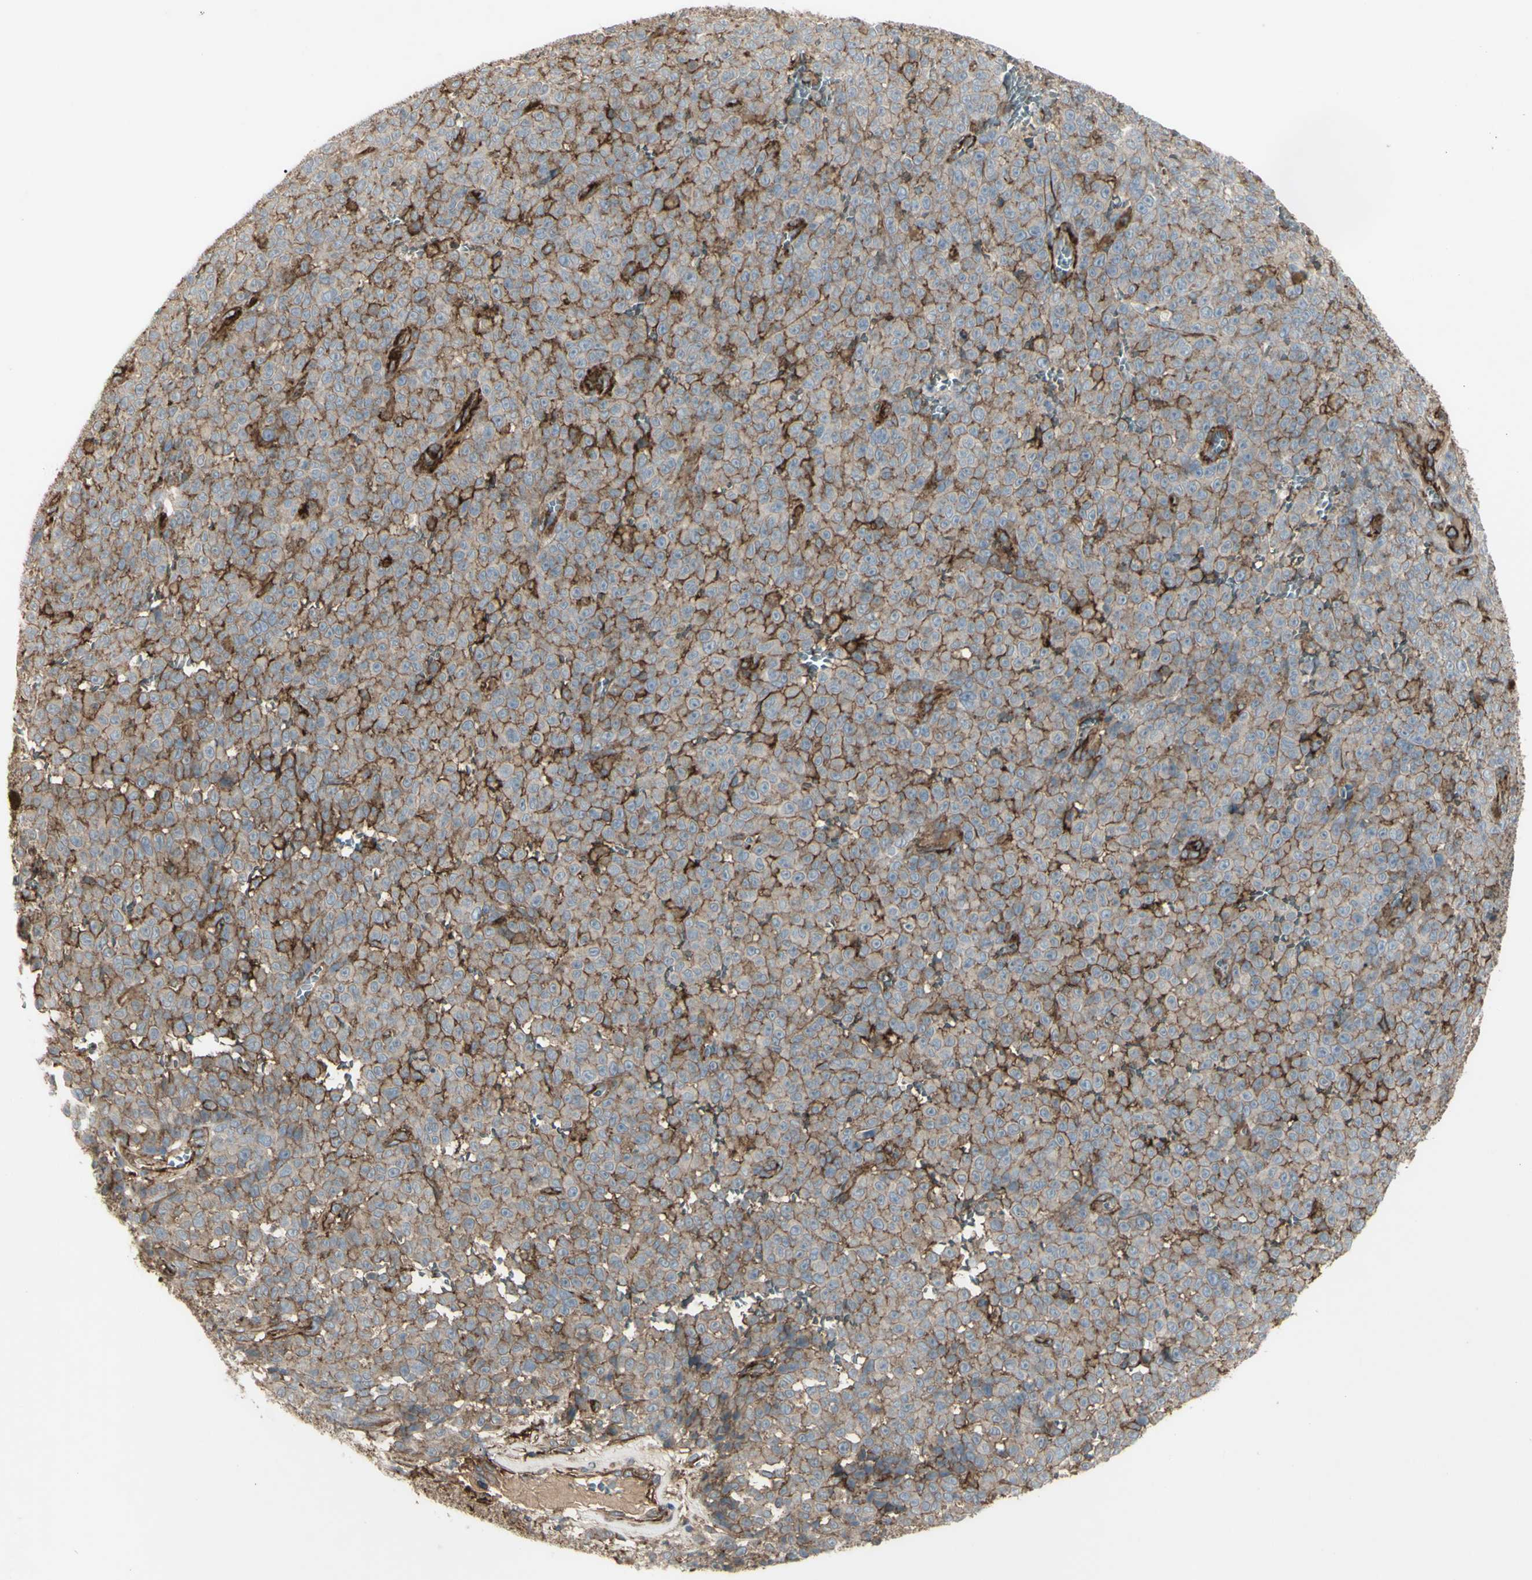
{"staining": {"intensity": "moderate", "quantity": ">75%", "location": "cytoplasmic/membranous"}, "tissue": "melanoma", "cell_type": "Tumor cells", "image_type": "cancer", "snomed": [{"axis": "morphology", "description": "Malignant melanoma, NOS"}, {"axis": "topography", "description": "Skin"}], "caption": "Immunohistochemistry photomicrograph of neoplastic tissue: human melanoma stained using immunohistochemistry exhibits medium levels of moderate protein expression localized specifically in the cytoplasmic/membranous of tumor cells, appearing as a cytoplasmic/membranous brown color.", "gene": "CD276", "patient": {"sex": "female", "age": 82}}